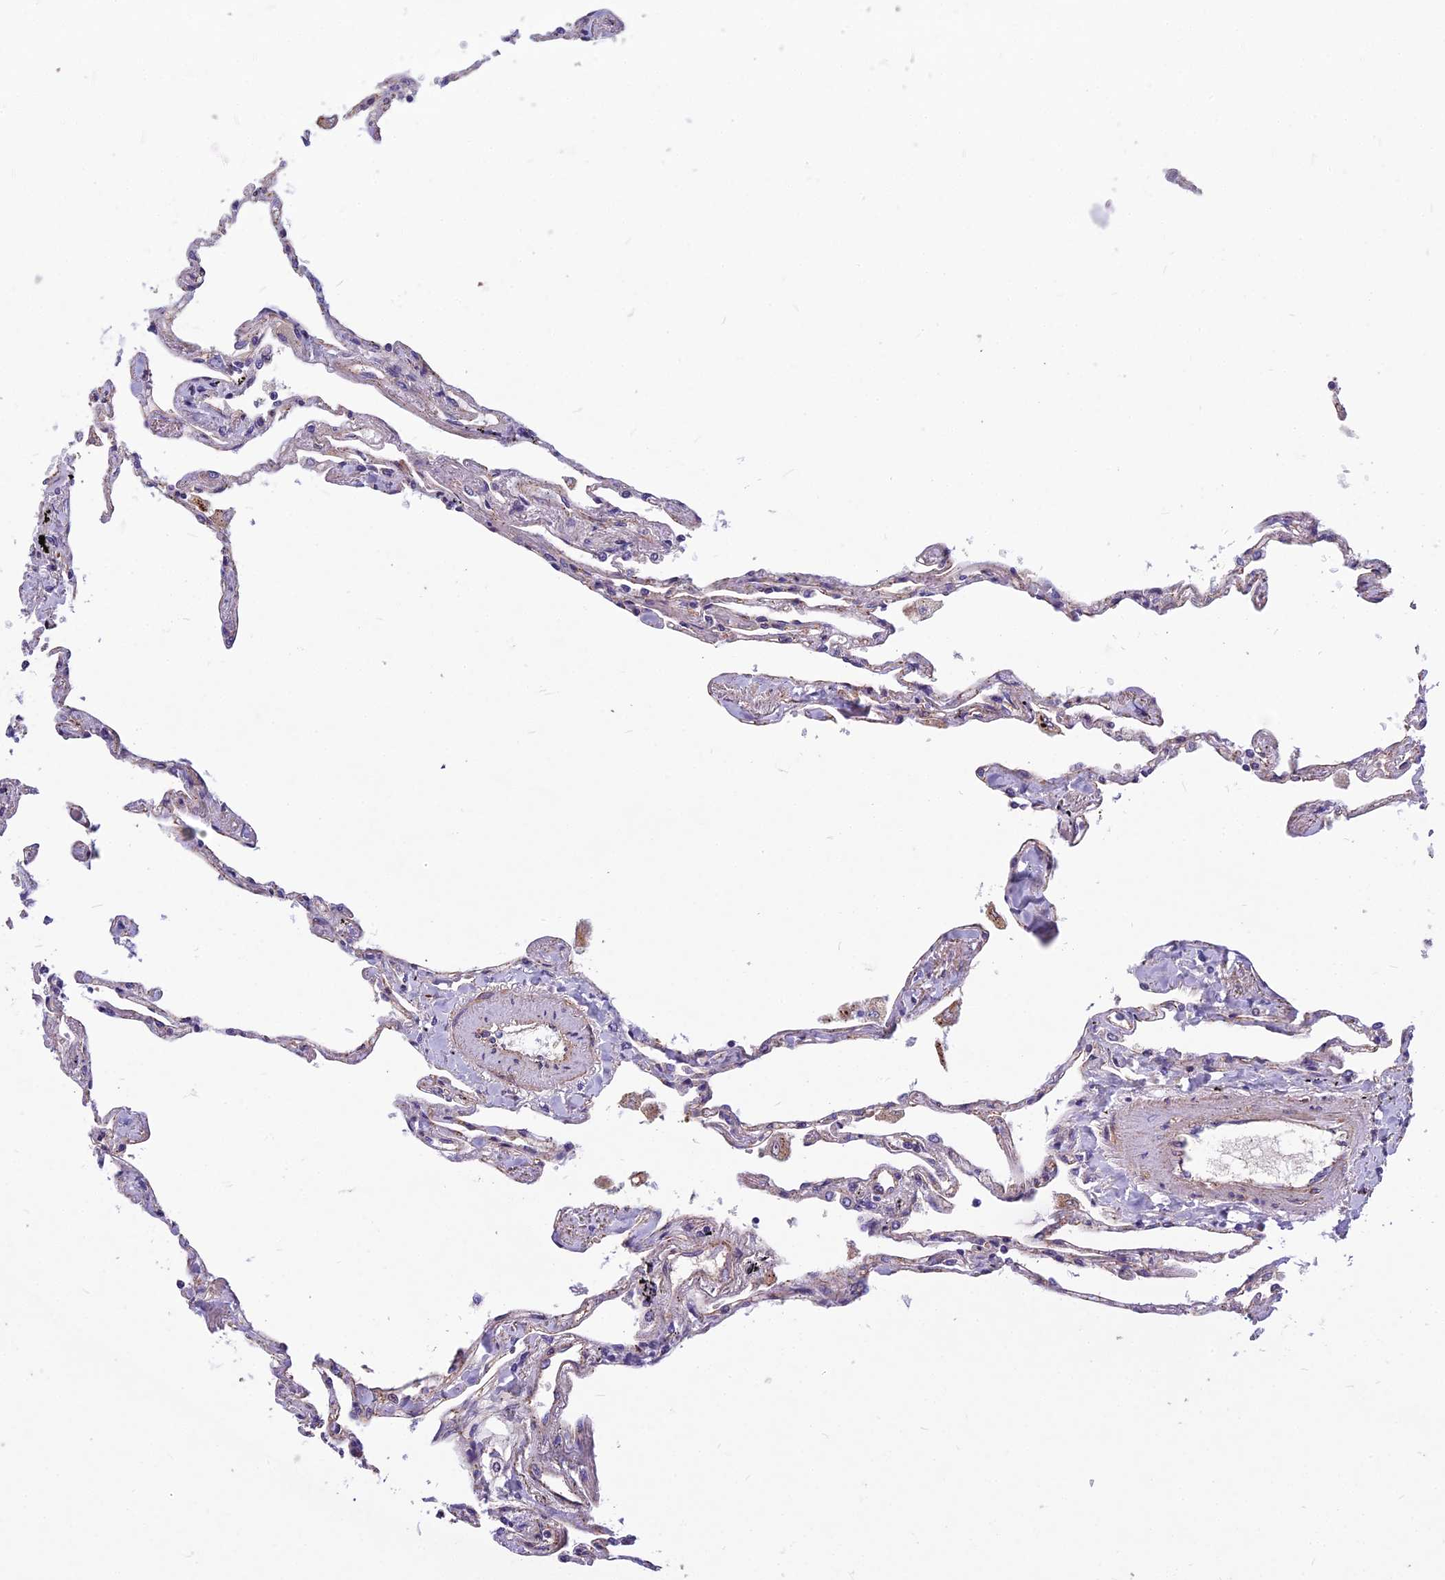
{"staining": {"intensity": "weak", "quantity": "25%-75%", "location": "cytoplasmic/membranous"}, "tissue": "lung", "cell_type": "Alveolar cells", "image_type": "normal", "snomed": [{"axis": "morphology", "description": "Normal tissue, NOS"}, {"axis": "topography", "description": "Lung"}], "caption": "Immunohistochemistry of normal lung reveals low levels of weak cytoplasmic/membranous positivity in approximately 25%-75% of alveolar cells.", "gene": "SPDL1", "patient": {"sex": "female", "age": 67}}